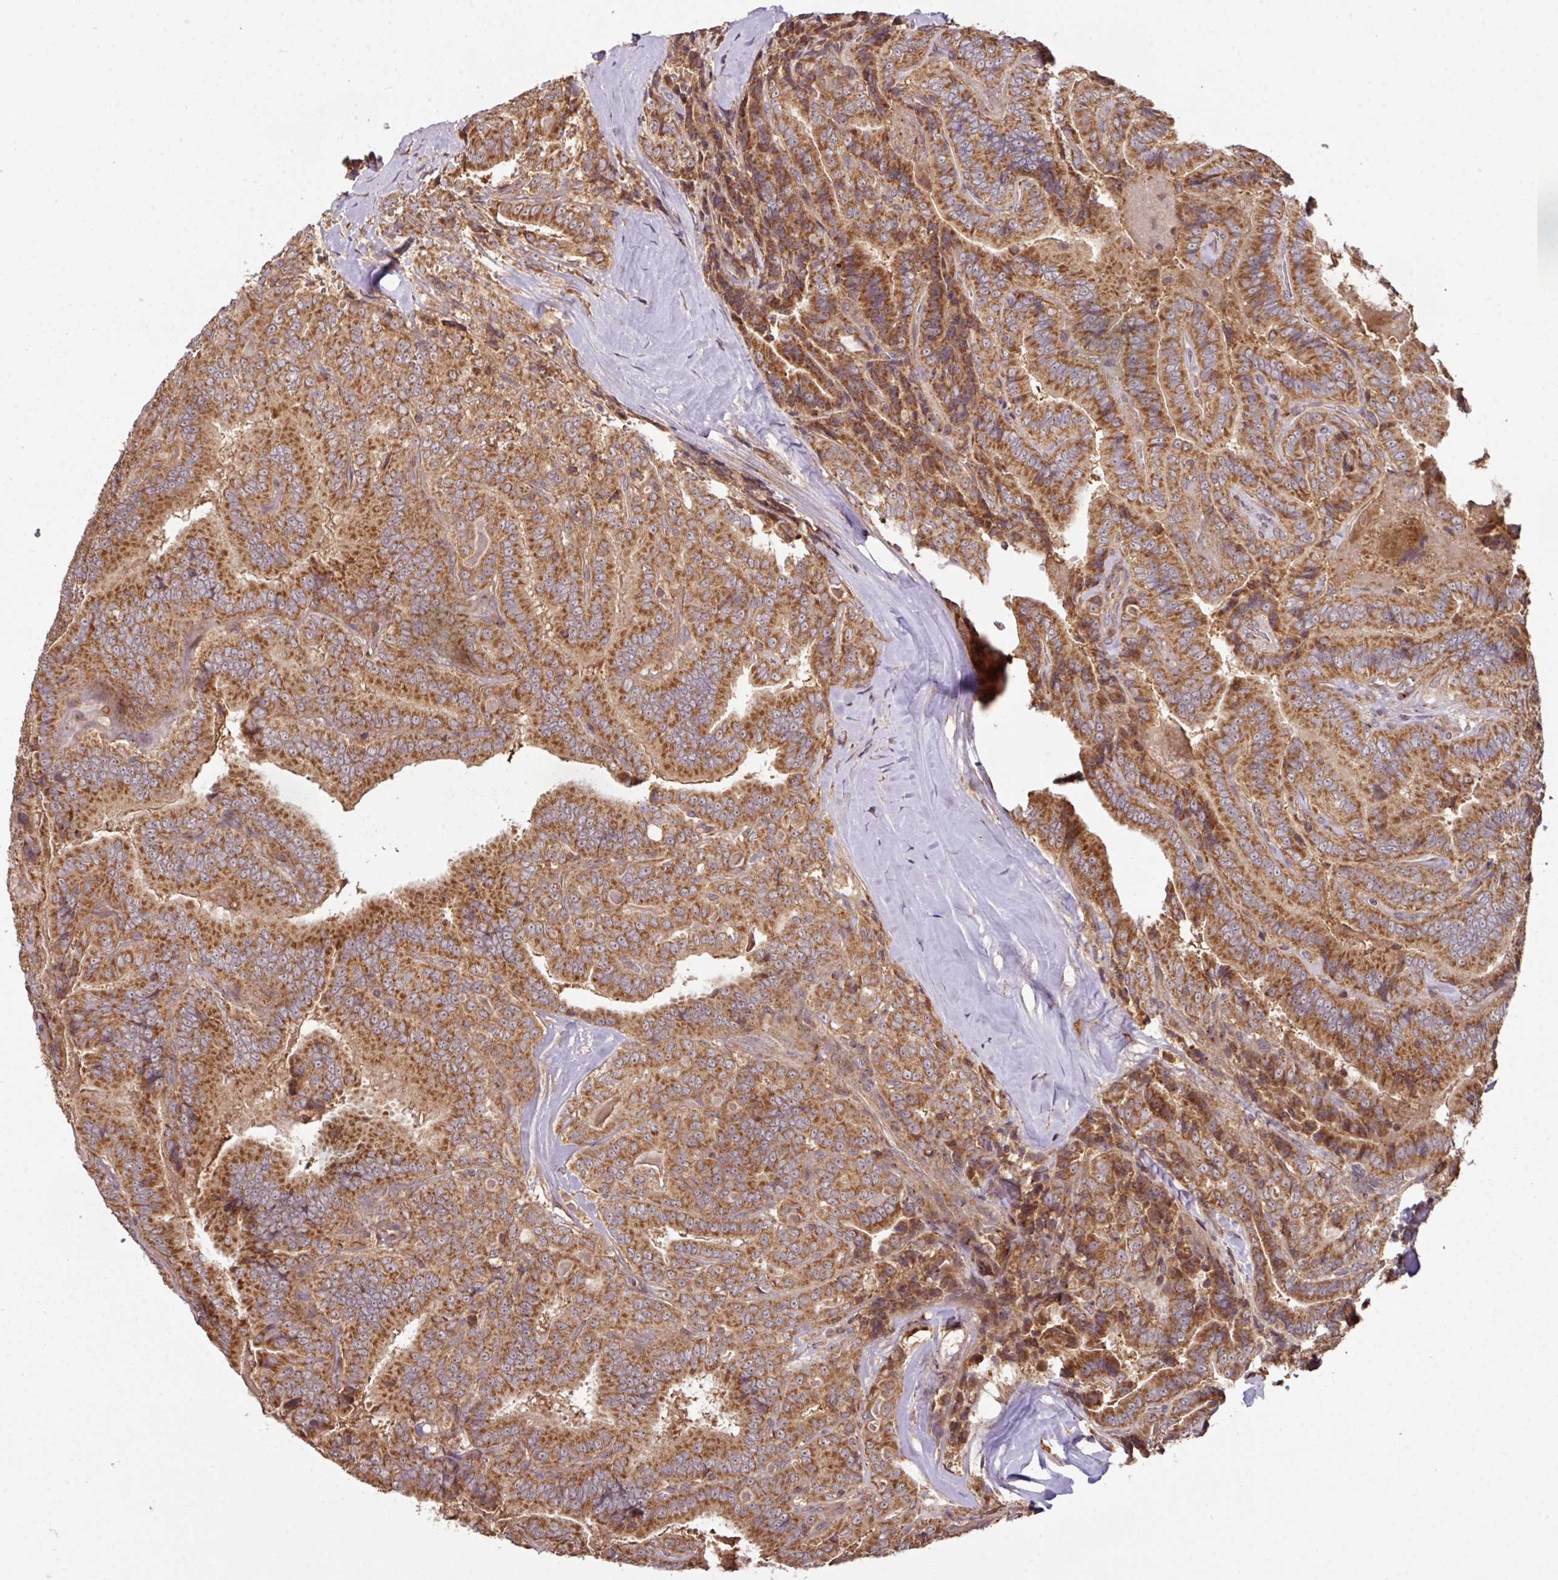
{"staining": {"intensity": "strong", "quantity": ">75%", "location": "cytoplasmic/membranous"}, "tissue": "thyroid cancer", "cell_type": "Tumor cells", "image_type": "cancer", "snomed": [{"axis": "morphology", "description": "Papillary adenocarcinoma, NOS"}, {"axis": "topography", "description": "Thyroid gland"}], "caption": "Immunohistochemistry (IHC) image of human thyroid cancer stained for a protein (brown), which displays high levels of strong cytoplasmic/membranous expression in about >75% of tumor cells.", "gene": "MRRF", "patient": {"sex": "male", "age": 61}}